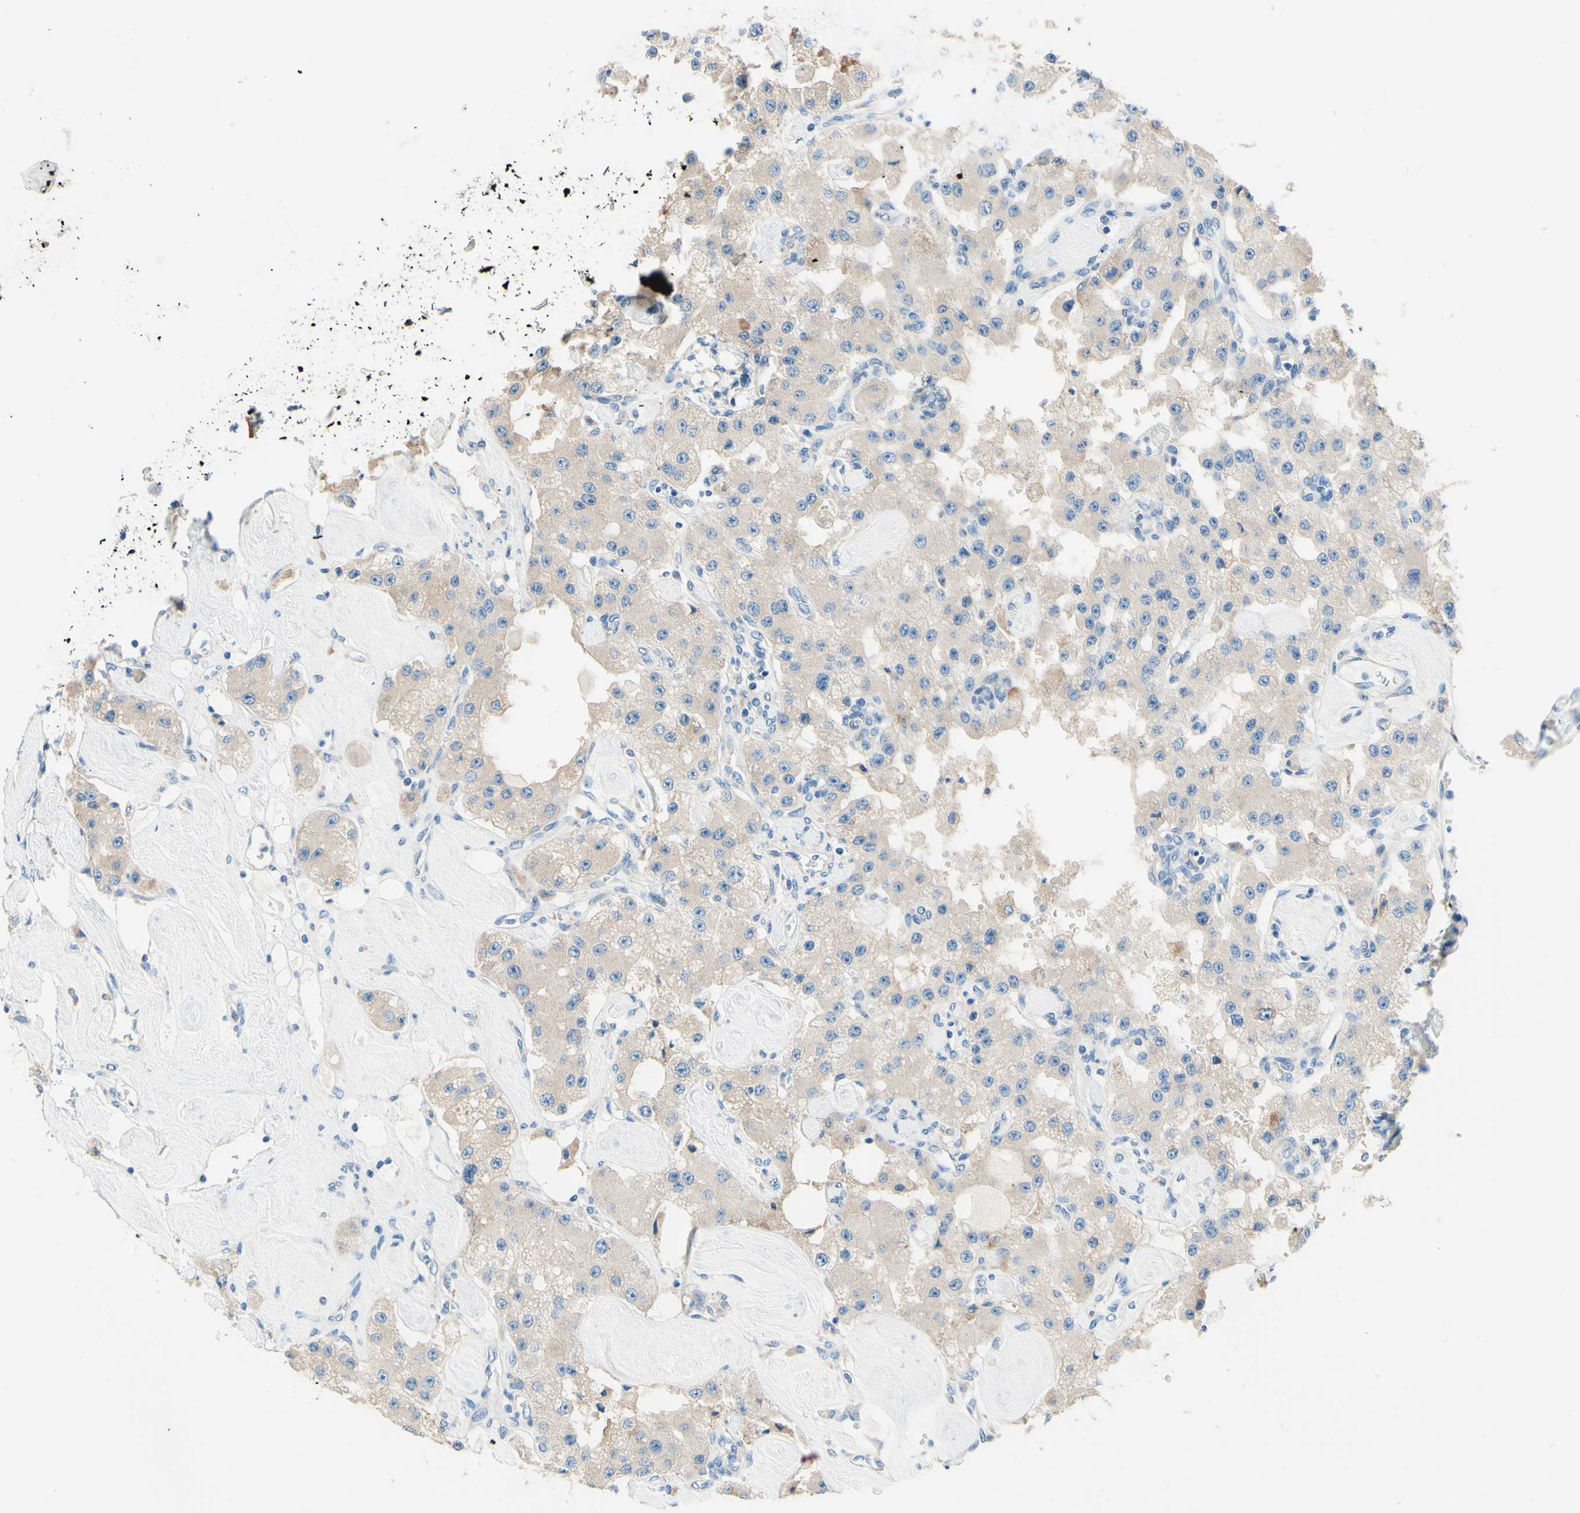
{"staining": {"intensity": "weak", "quantity": ">75%", "location": "cytoplasmic/membranous"}, "tissue": "carcinoid", "cell_type": "Tumor cells", "image_type": "cancer", "snomed": [{"axis": "morphology", "description": "Carcinoid, malignant, NOS"}, {"axis": "topography", "description": "Pancreas"}], "caption": "Tumor cells exhibit low levels of weak cytoplasmic/membranous positivity in approximately >75% of cells in carcinoid.", "gene": "PASD1", "patient": {"sex": "male", "age": 41}}